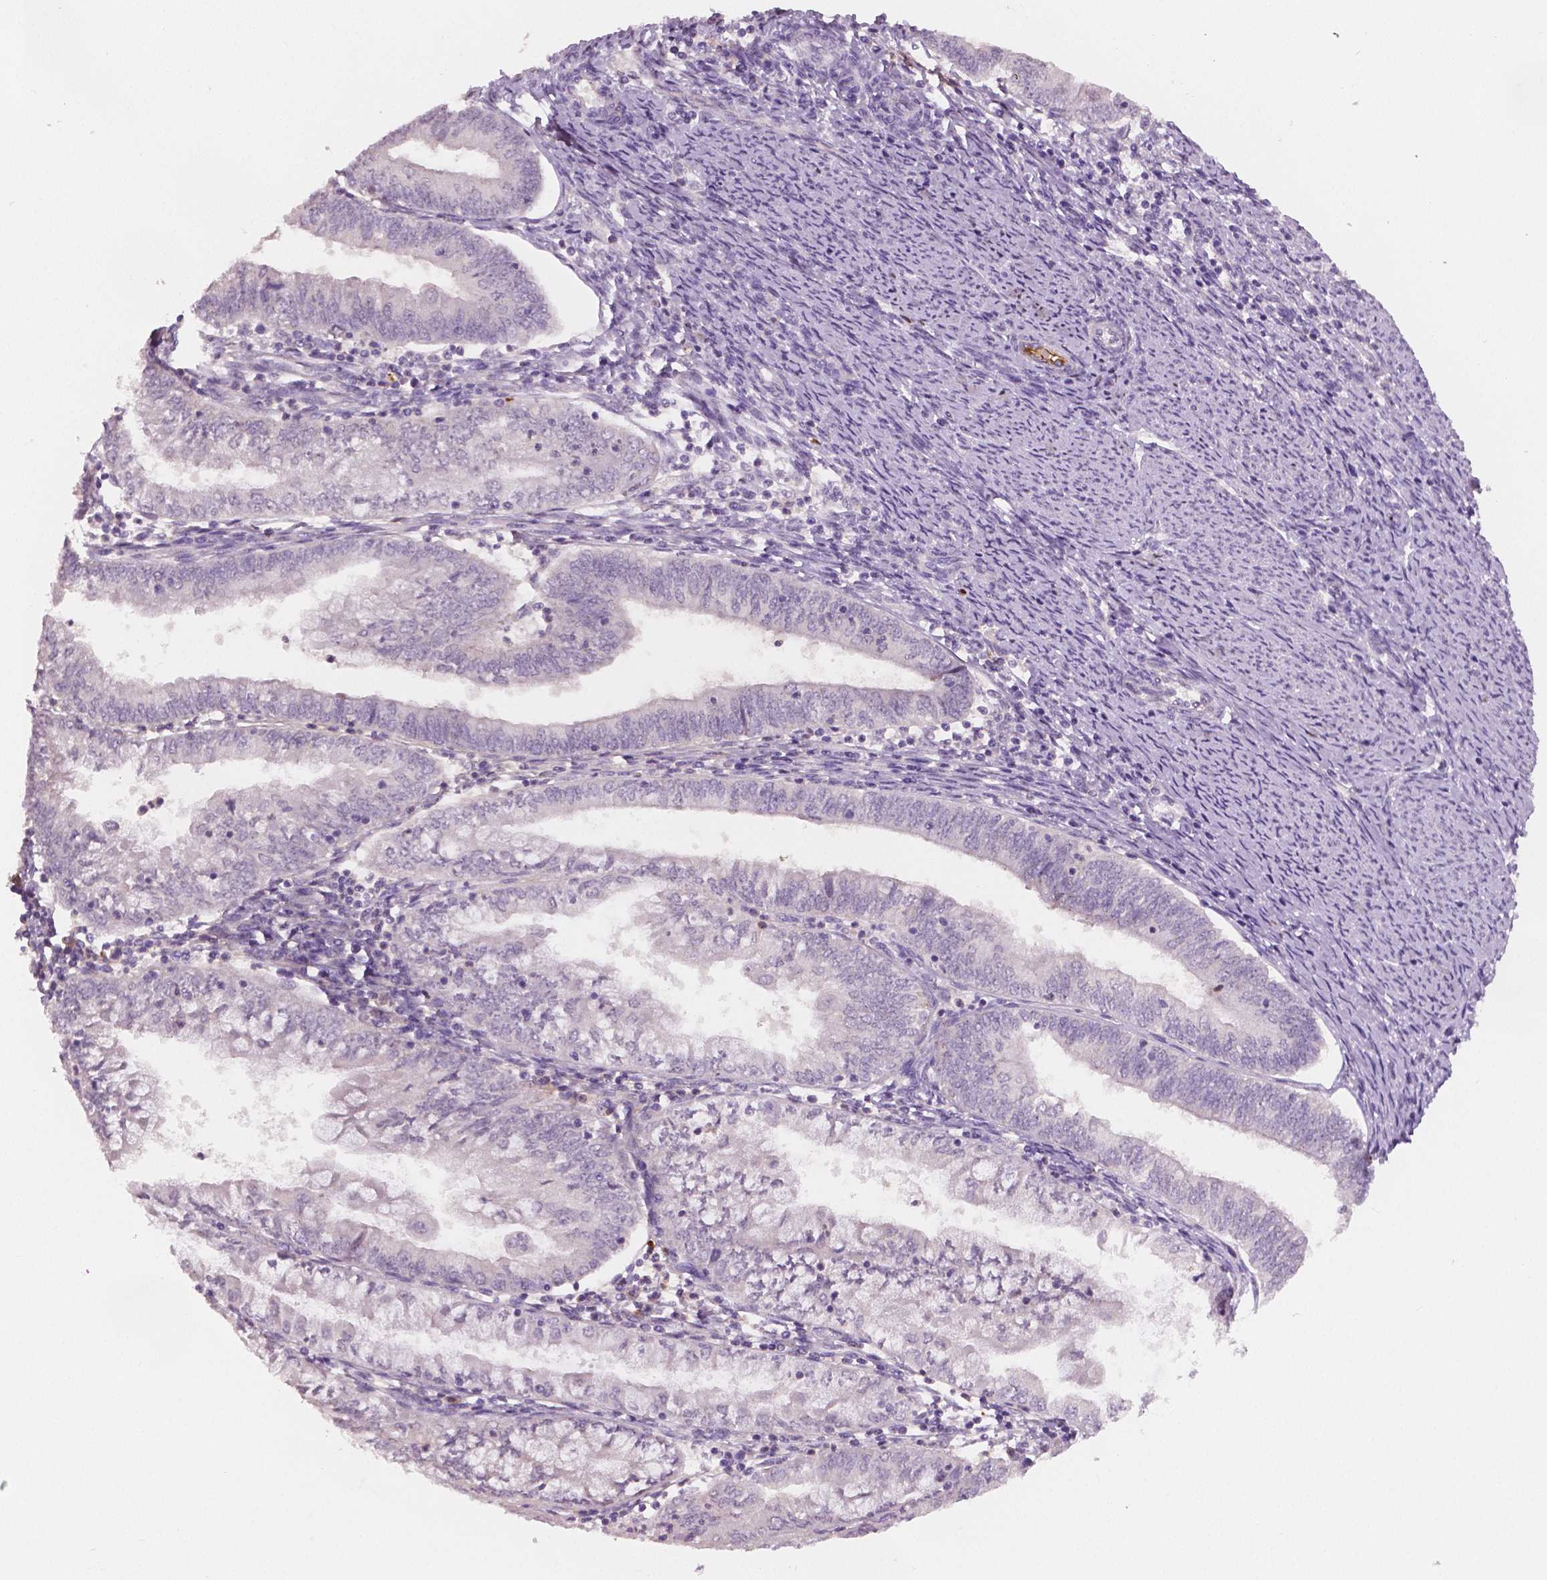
{"staining": {"intensity": "negative", "quantity": "none", "location": "none"}, "tissue": "endometrial cancer", "cell_type": "Tumor cells", "image_type": "cancer", "snomed": [{"axis": "morphology", "description": "Adenocarcinoma, NOS"}, {"axis": "topography", "description": "Endometrium"}], "caption": "A histopathology image of endometrial cancer stained for a protein reveals no brown staining in tumor cells.", "gene": "APOA4", "patient": {"sex": "female", "age": 55}}